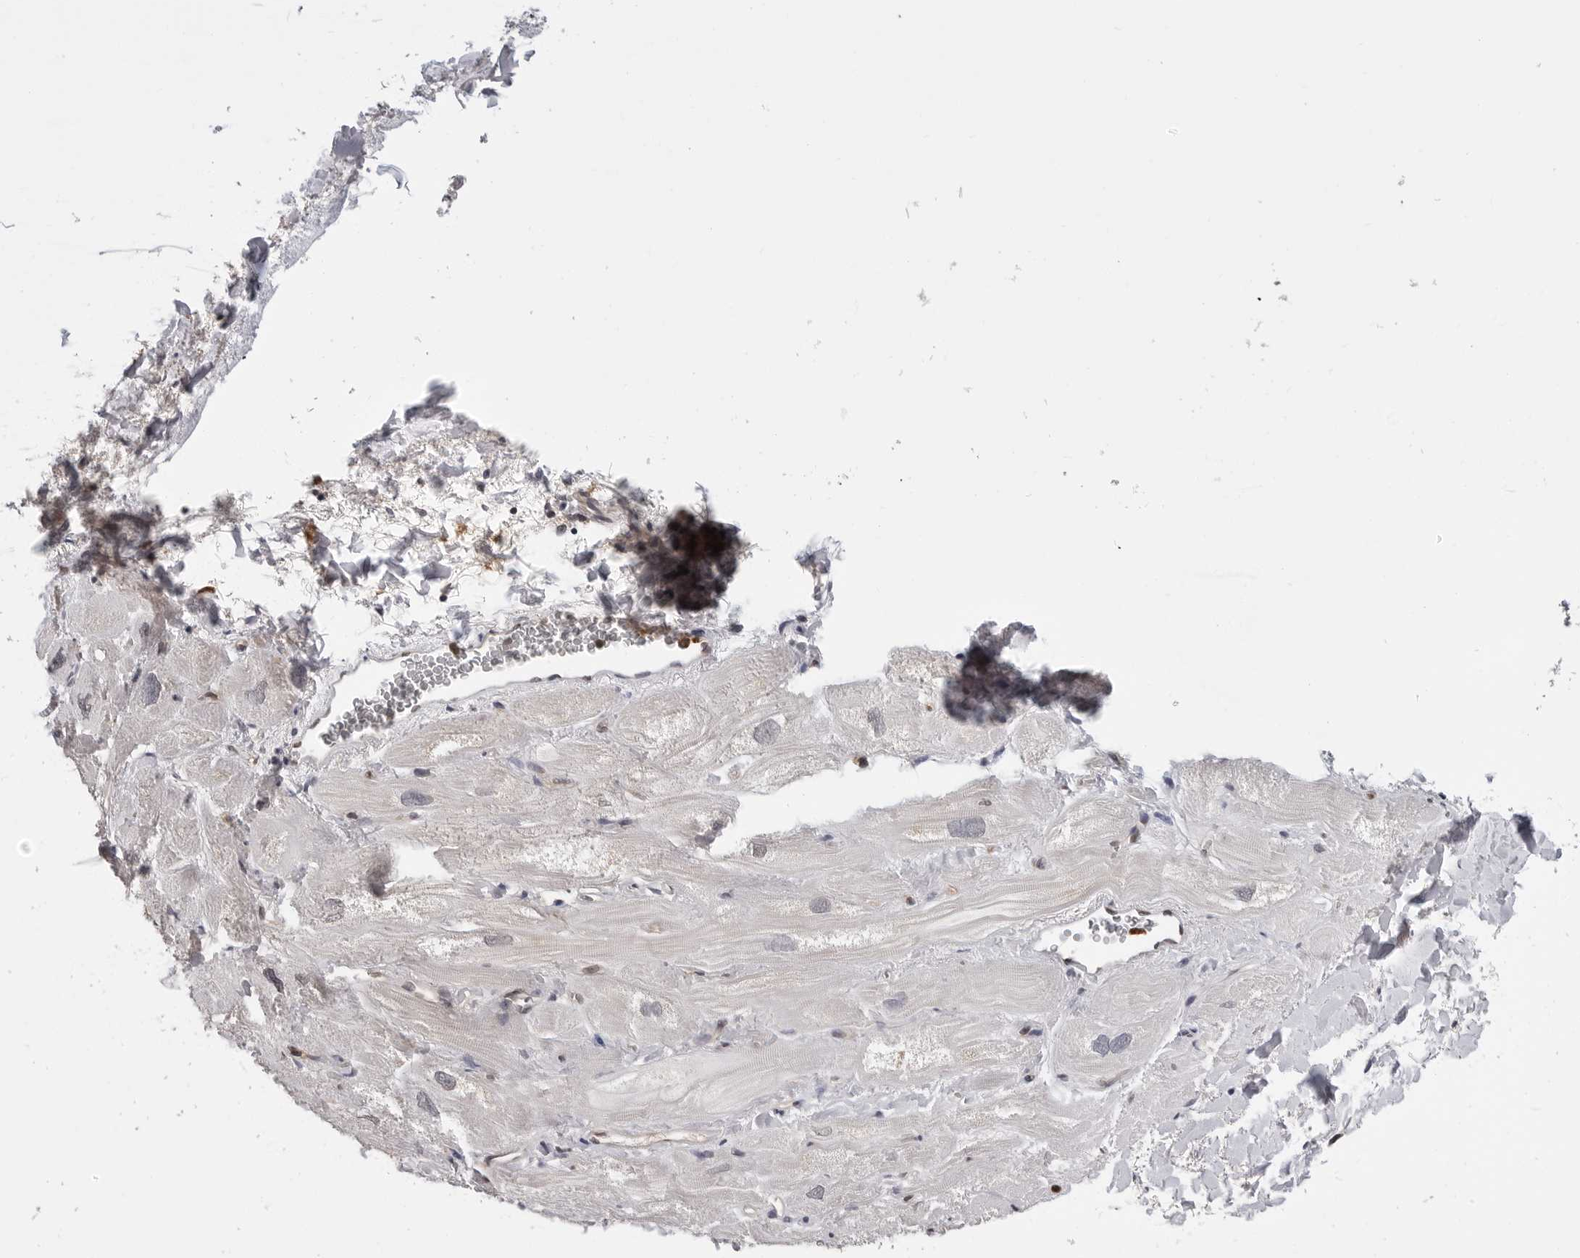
{"staining": {"intensity": "weak", "quantity": "<25%", "location": "cytoplasmic/membranous"}, "tissue": "heart muscle", "cell_type": "Cardiomyocytes", "image_type": "normal", "snomed": [{"axis": "morphology", "description": "Normal tissue, NOS"}, {"axis": "topography", "description": "Heart"}], "caption": "This is an IHC histopathology image of normal heart muscle. There is no staining in cardiomyocytes.", "gene": "TRMT13", "patient": {"sex": "male", "age": 49}}